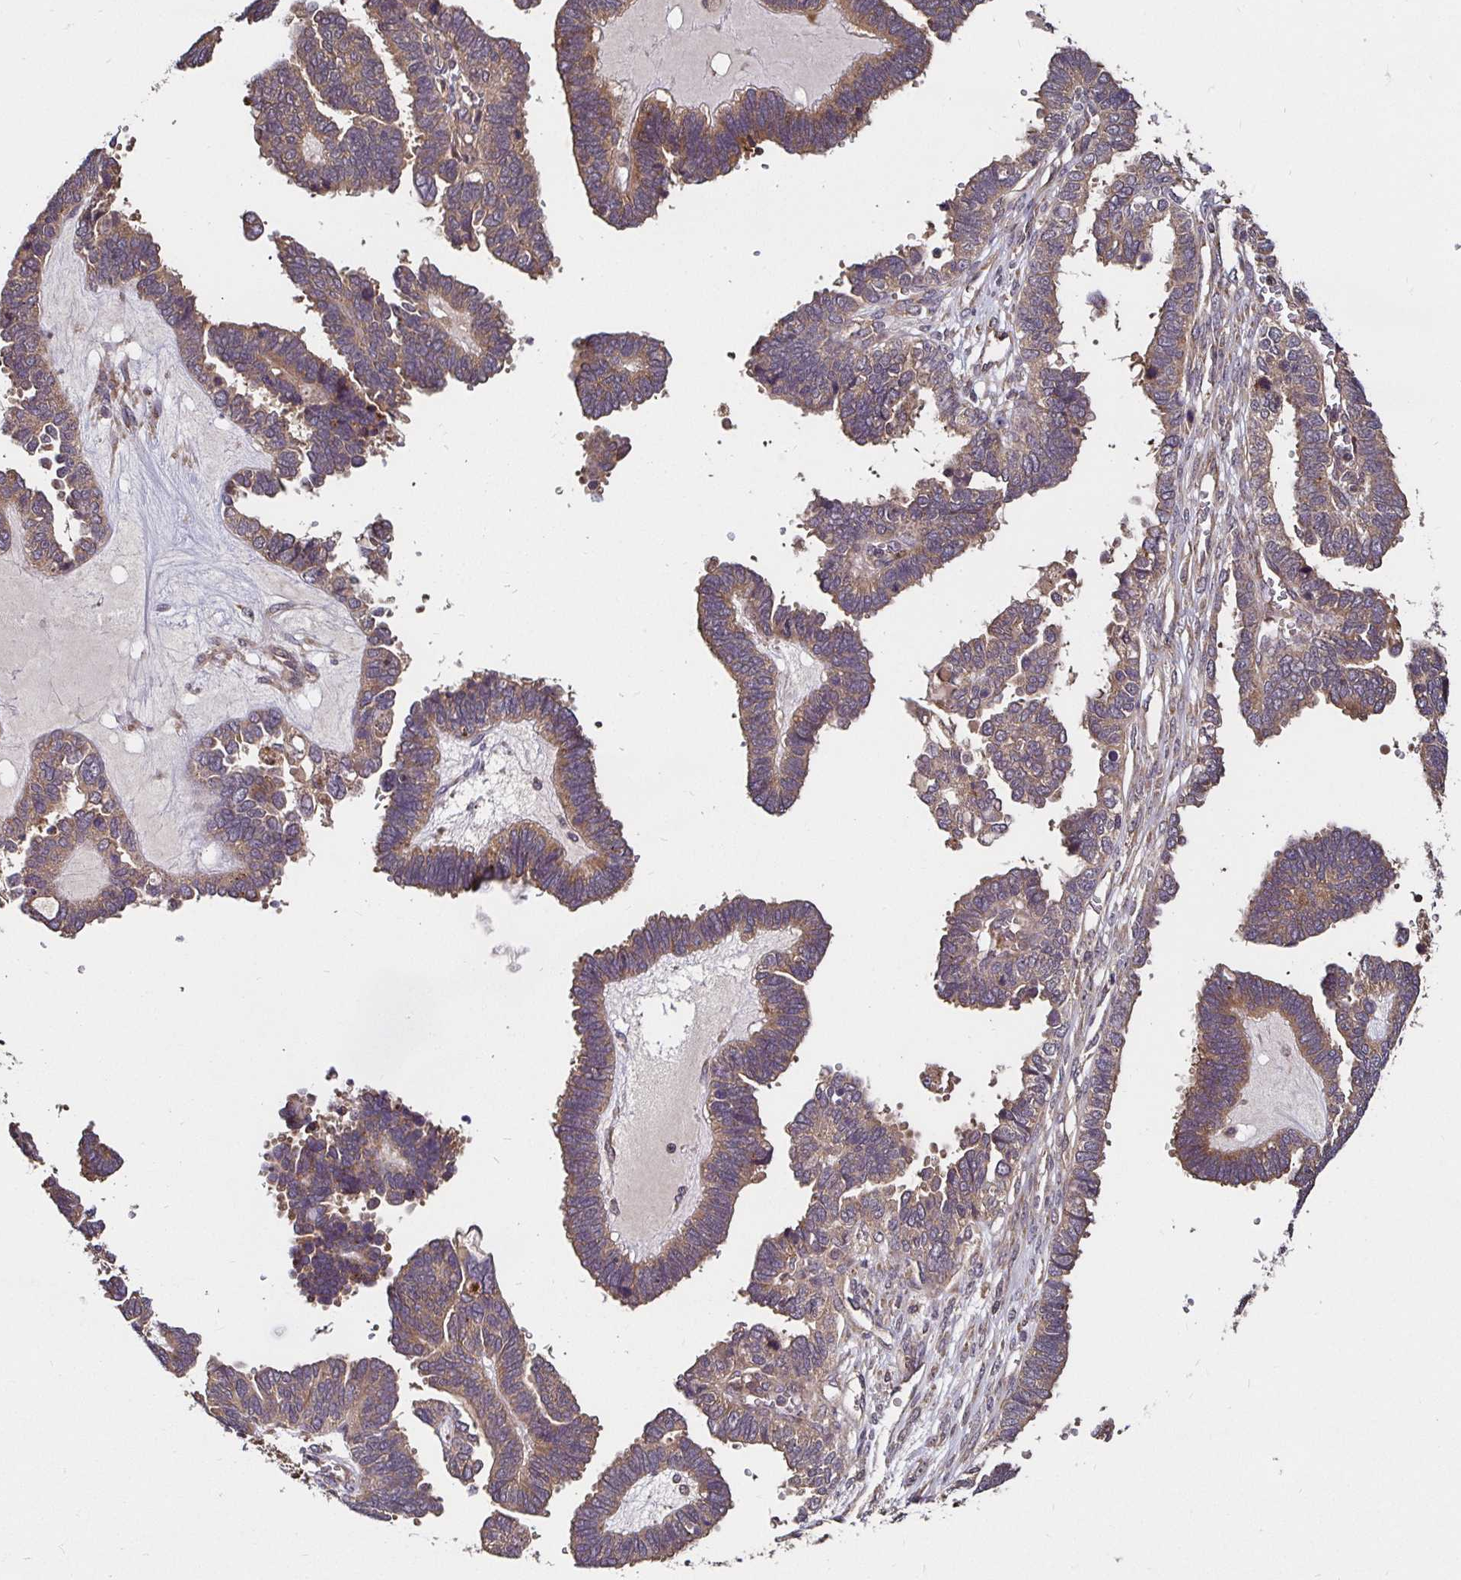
{"staining": {"intensity": "moderate", "quantity": ">75%", "location": "cytoplasmic/membranous"}, "tissue": "ovarian cancer", "cell_type": "Tumor cells", "image_type": "cancer", "snomed": [{"axis": "morphology", "description": "Cystadenocarcinoma, serous, NOS"}, {"axis": "topography", "description": "Ovary"}], "caption": "Immunohistochemistry (IHC) staining of ovarian cancer (serous cystadenocarcinoma), which exhibits medium levels of moderate cytoplasmic/membranous positivity in about >75% of tumor cells indicating moderate cytoplasmic/membranous protein expression. The staining was performed using DAB (3,3'-diaminobenzidine) (brown) for protein detection and nuclei were counterstained in hematoxylin (blue).", "gene": "MLST8", "patient": {"sex": "female", "age": 51}}